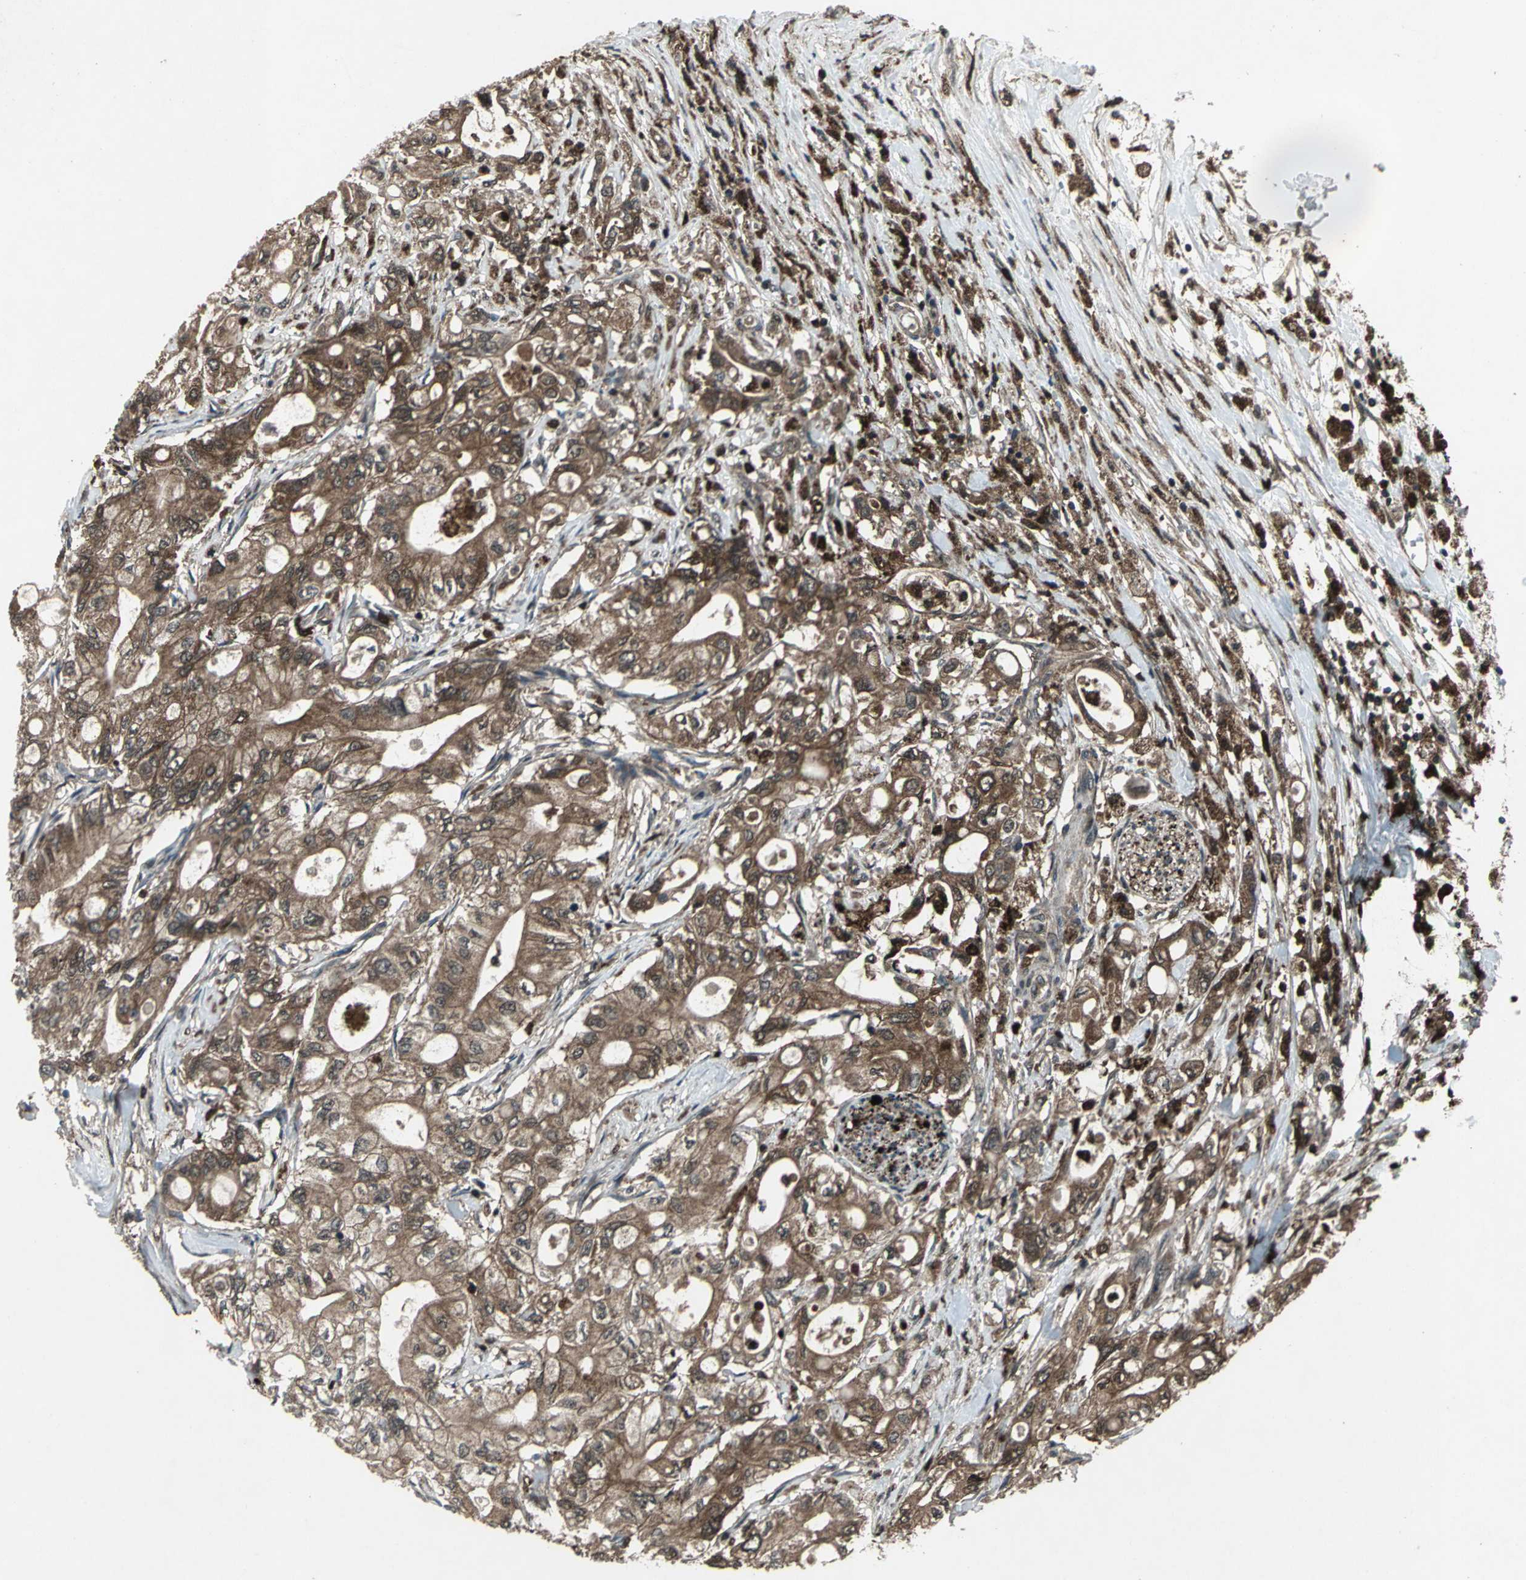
{"staining": {"intensity": "strong", "quantity": ">75%", "location": "cytoplasmic/membranous"}, "tissue": "pancreatic cancer", "cell_type": "Tumor cells", "image_type": "cancer", "snomed": [{"axis": "morphology", "description": "Adenocarcinoma, NOS"}, {"axis": "topography", "description": "Pancreas"}], "caption": "Immunohistochemical staining of pancreatic cancer exhibits high levels of strong cytoplasmic/membranous expression in approximately >75% of tumor cells. Nuclei are stained in blue.", "gene": "PYCARD", "patient": {"sex": "male", "age": 79}}